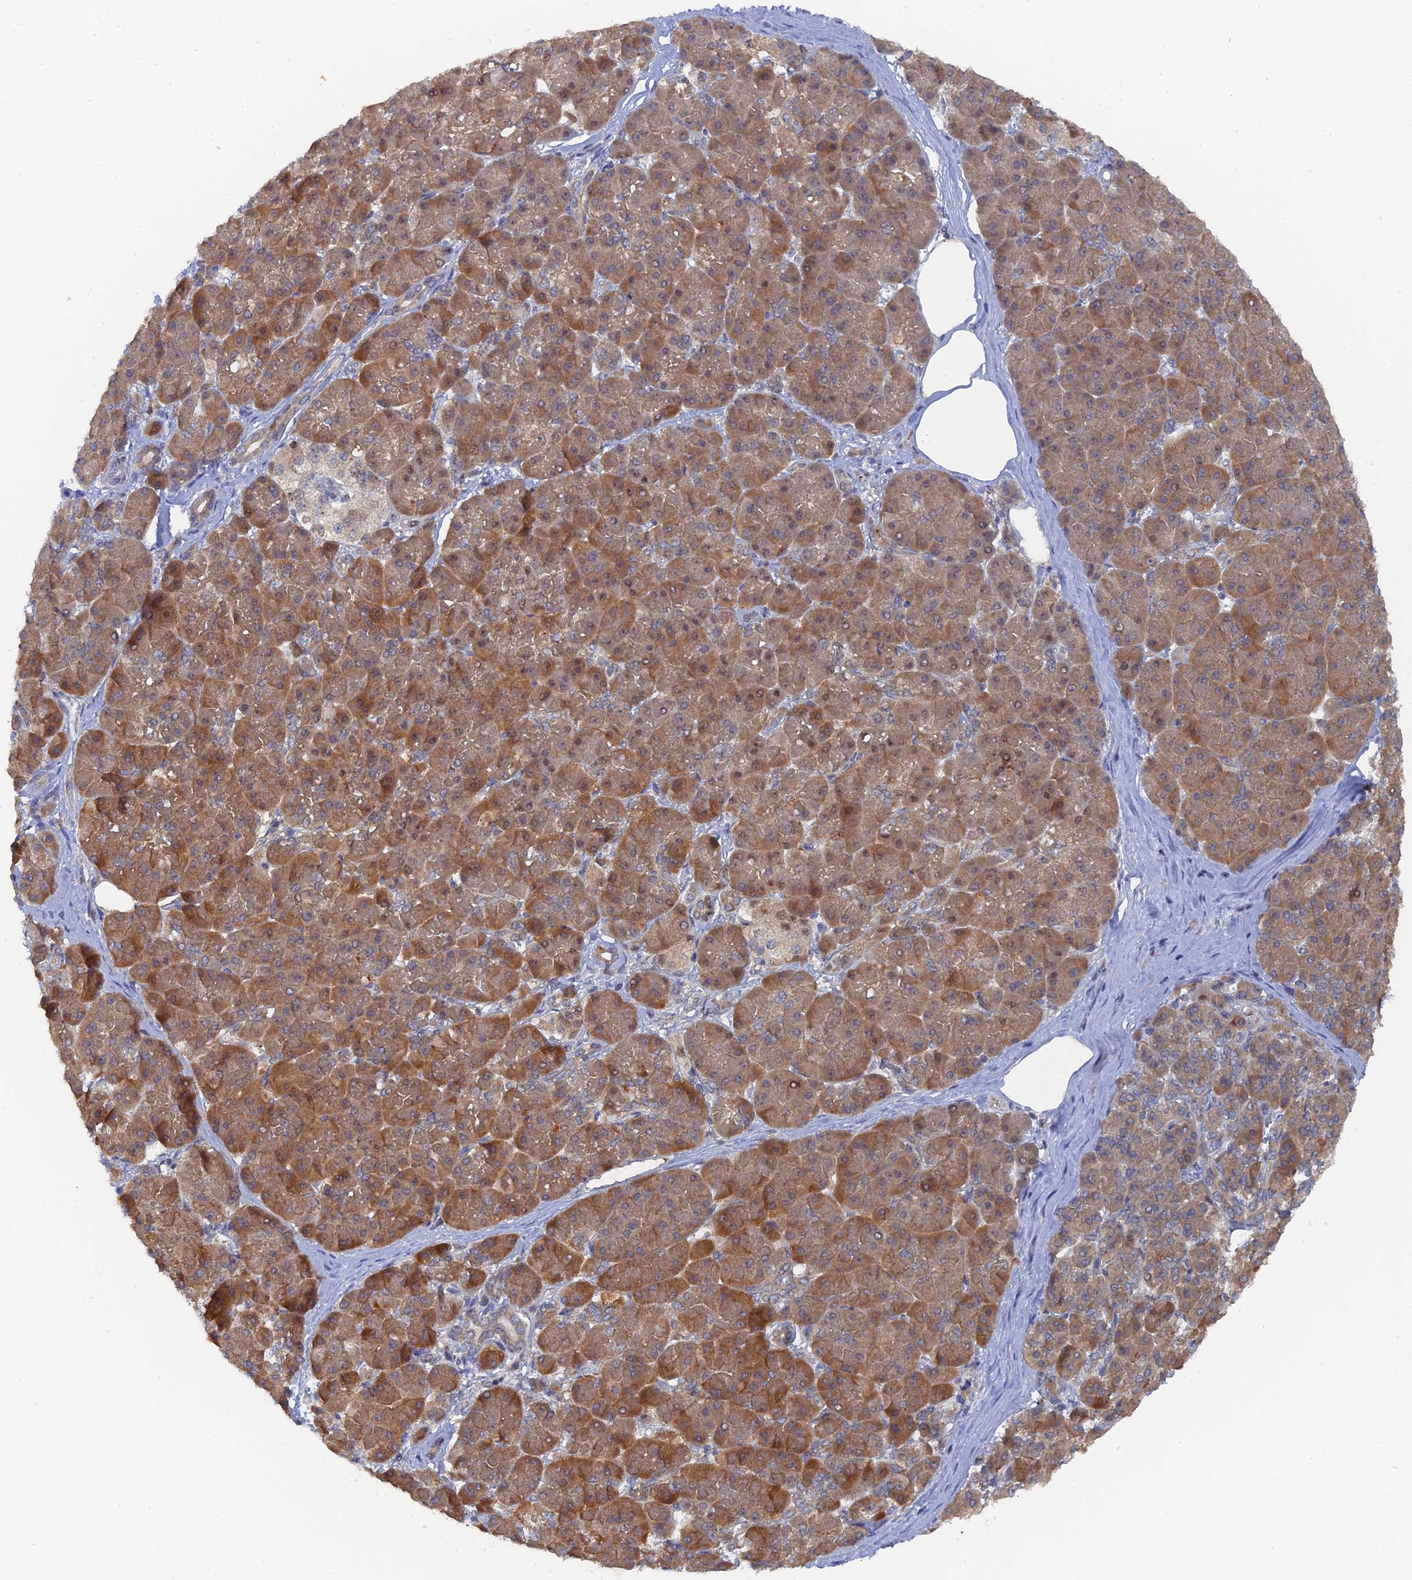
{"staining": {"intensity": "moderate", "quantity": ">75%", "location": "cytoplasmic/membranous"}, "tissue": "pancreatic cancer", "cell_type": "Tumor cells", "image_type": "cancer", "snomed": [{"axis": "morphology", "description": "Normal tissue, NOS"}, {"axis": "morphology", "description": "Adenocarcinoma, NOS"}, {"axis": "topography", "description": "Pancreas"}], "caption": "A brown stain highlights moderate cytoplasmic/membranous staining of a protein in adenocarcinoma (pancreatic) tumor cells. (brown staining indicates protein expression, while blue staining denotes nuclei).", "gene": "MIGA2", "patient": {"sex": "female", "age": 68}}